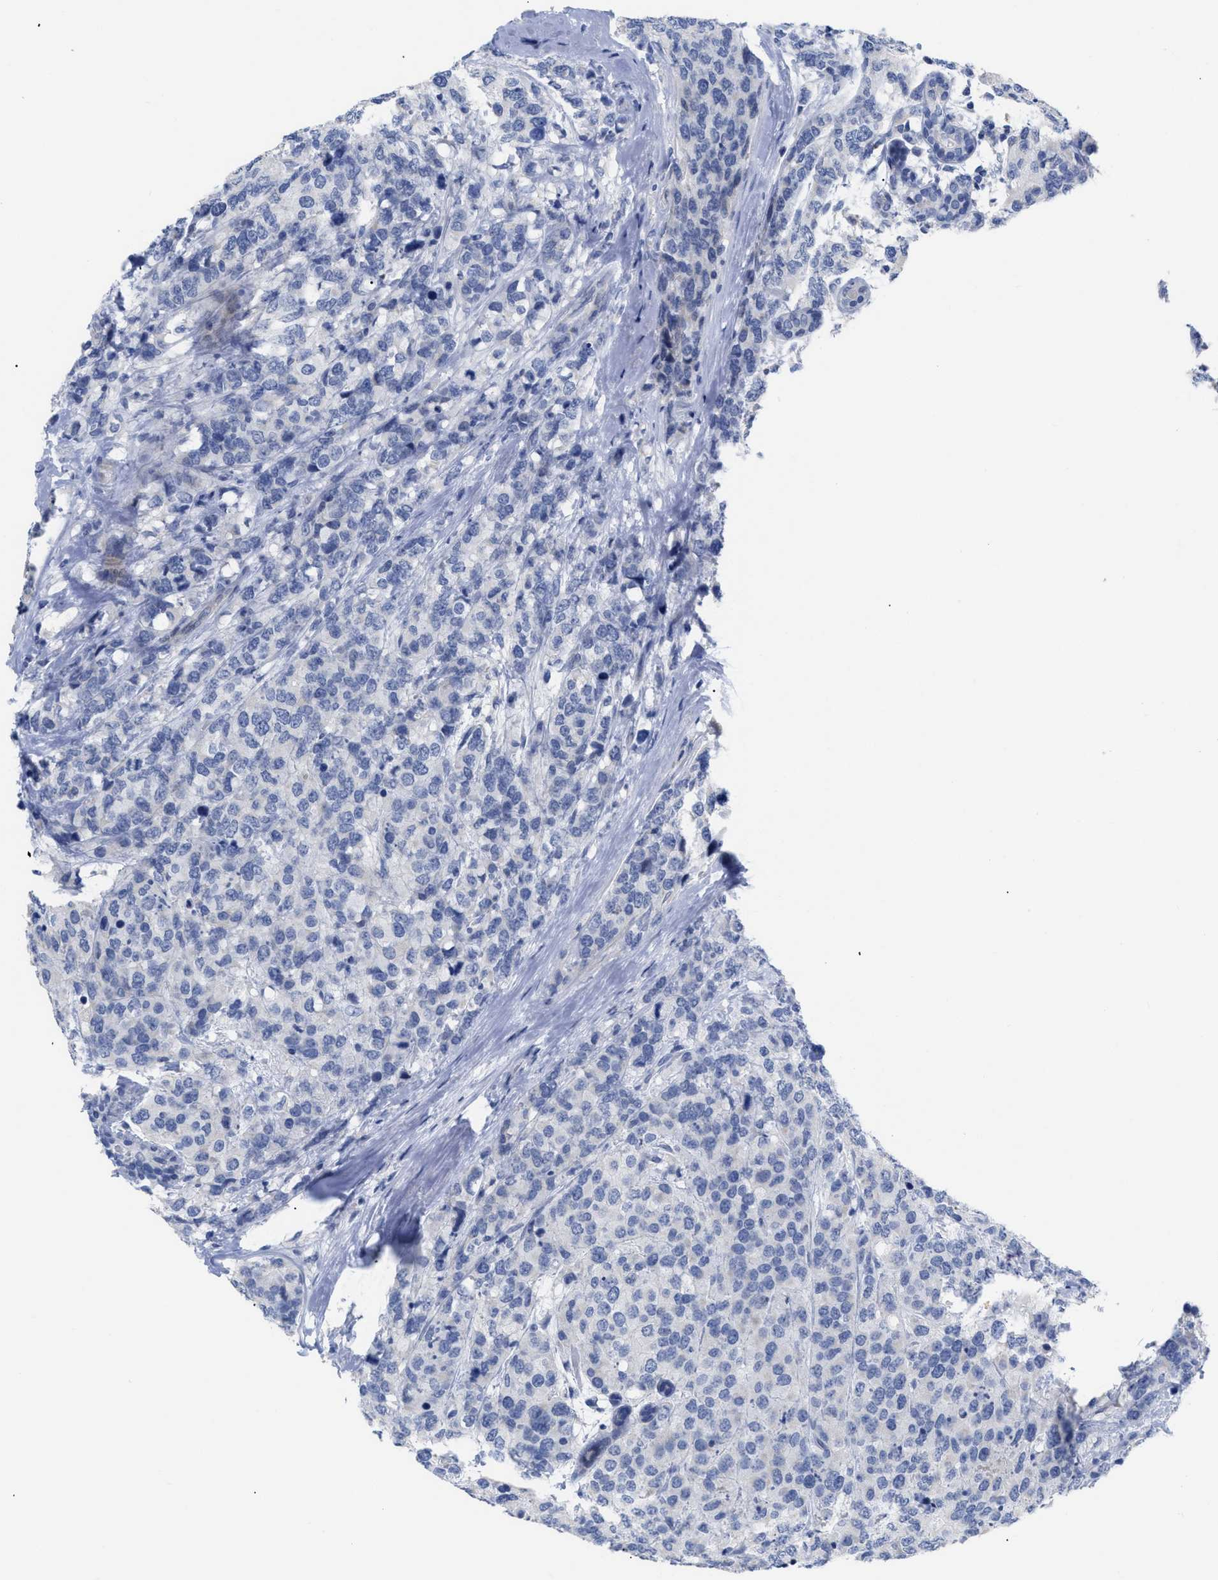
{"staining": {"intensity": "negative", "quantity": "none", "location": "none"}, "tissue": "breast cancer", "cell_type": "Tumor cells", "image_type": "cancer", "snomed": [{"axis": "morphology", "description": "Lobular carcinoma"}, {"axis": "topography", "description": "Breast"}], "caption": "This is an immunohistochemistry (IHC) image of human breast cancer. There is no expression in tumor cells.", "gene": "CAV3", "patient": {"sex": "female", "age": 59}}